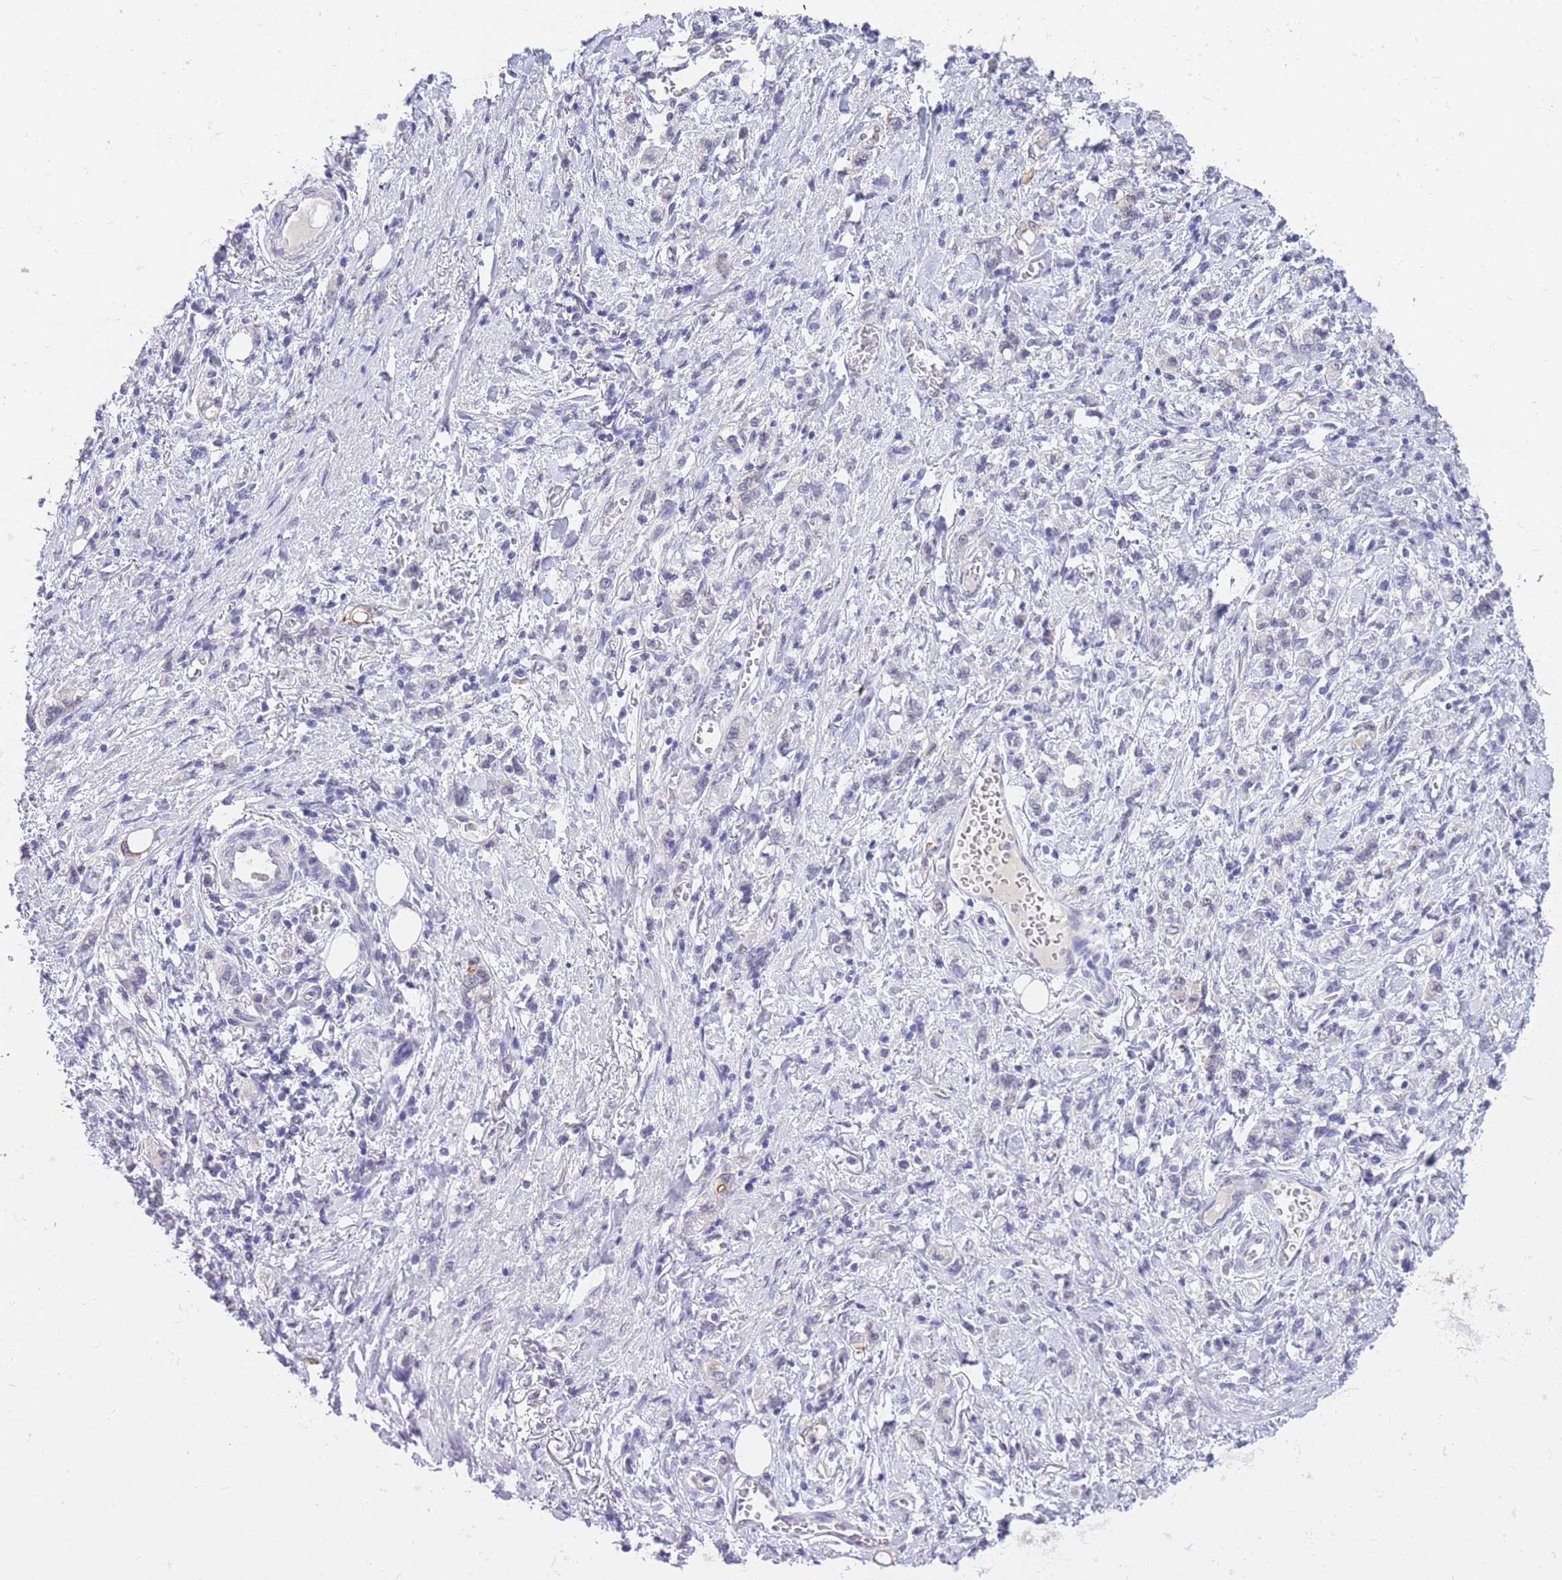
{"staining": {"intensity": "negative", "quantity": "none", "location": "none"}, "tissue": "stomach cancer", "cell_type": "Tumor cells", "image_type": "cancer", "snomed": [{"axis": "morphology", "description": "Adenocarcinoma, NOS"}, {"axis": "topography", "description": "Stomach"}], "caption": "Micrograph shows no significant protein positivity in tumor cells of adenocarcinoma (stomach).", "gene": "FRAT2", "patient": {"sex": "male", "age": 77}}